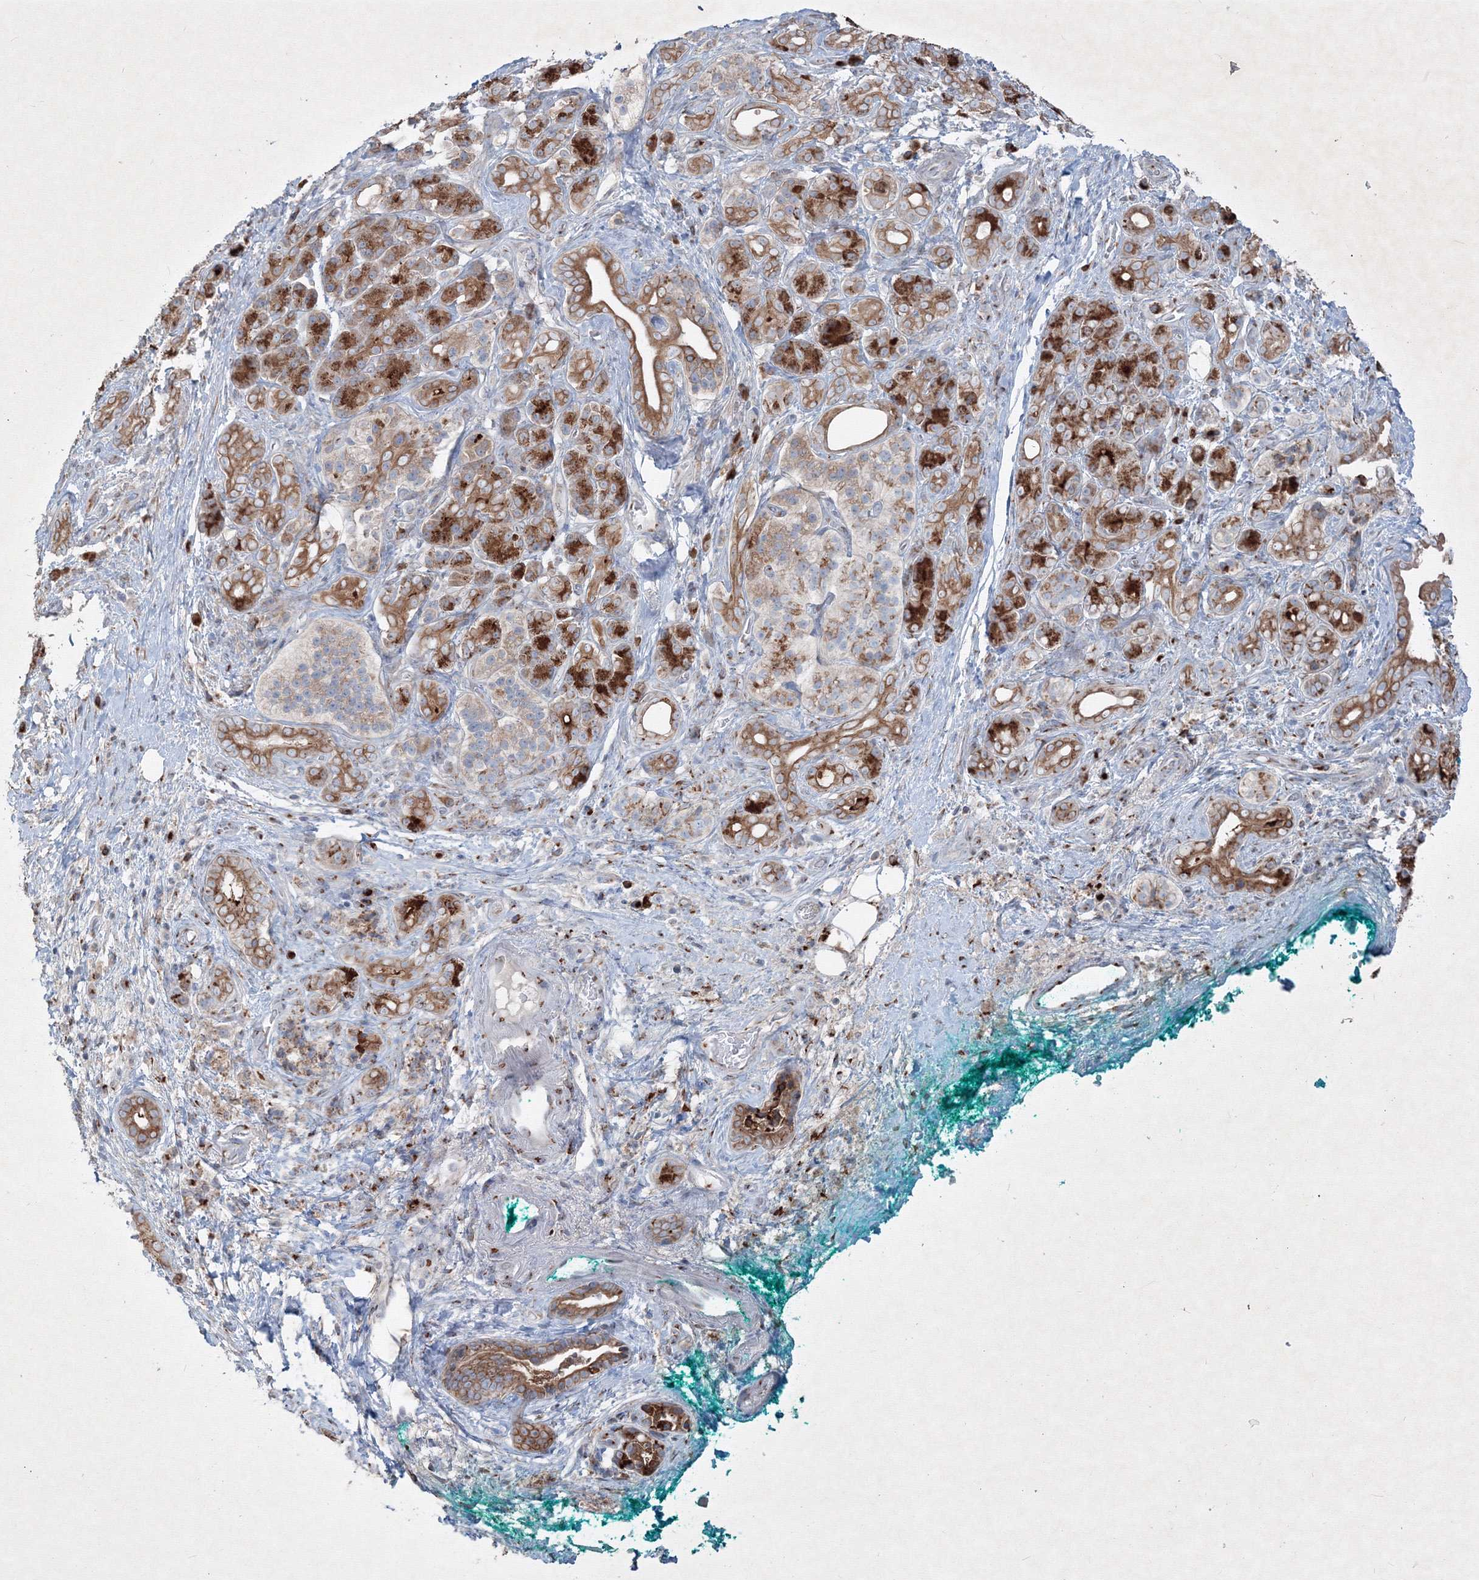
{"staining": {"intensity": "moderate", "quantity": ">75%", "location": "cytoplasmic/membranous"}, "tissue": "pancreatic cancer", "cell_type": "Tumor cells", "image_type": "cancer", "snomed": [{"axis": "morphology", "description": "Adenocarcinoma, NOS"}, {"axis": "topography", "description": "Pancreas"}], "caption": "Moderate cytoplasmic/membranous staining is appreciated in approximately >75% of tumor cells in pancreatic cancer.", "gene": "IFNAR1", "patient": {"sex": "male", "age": 78}}